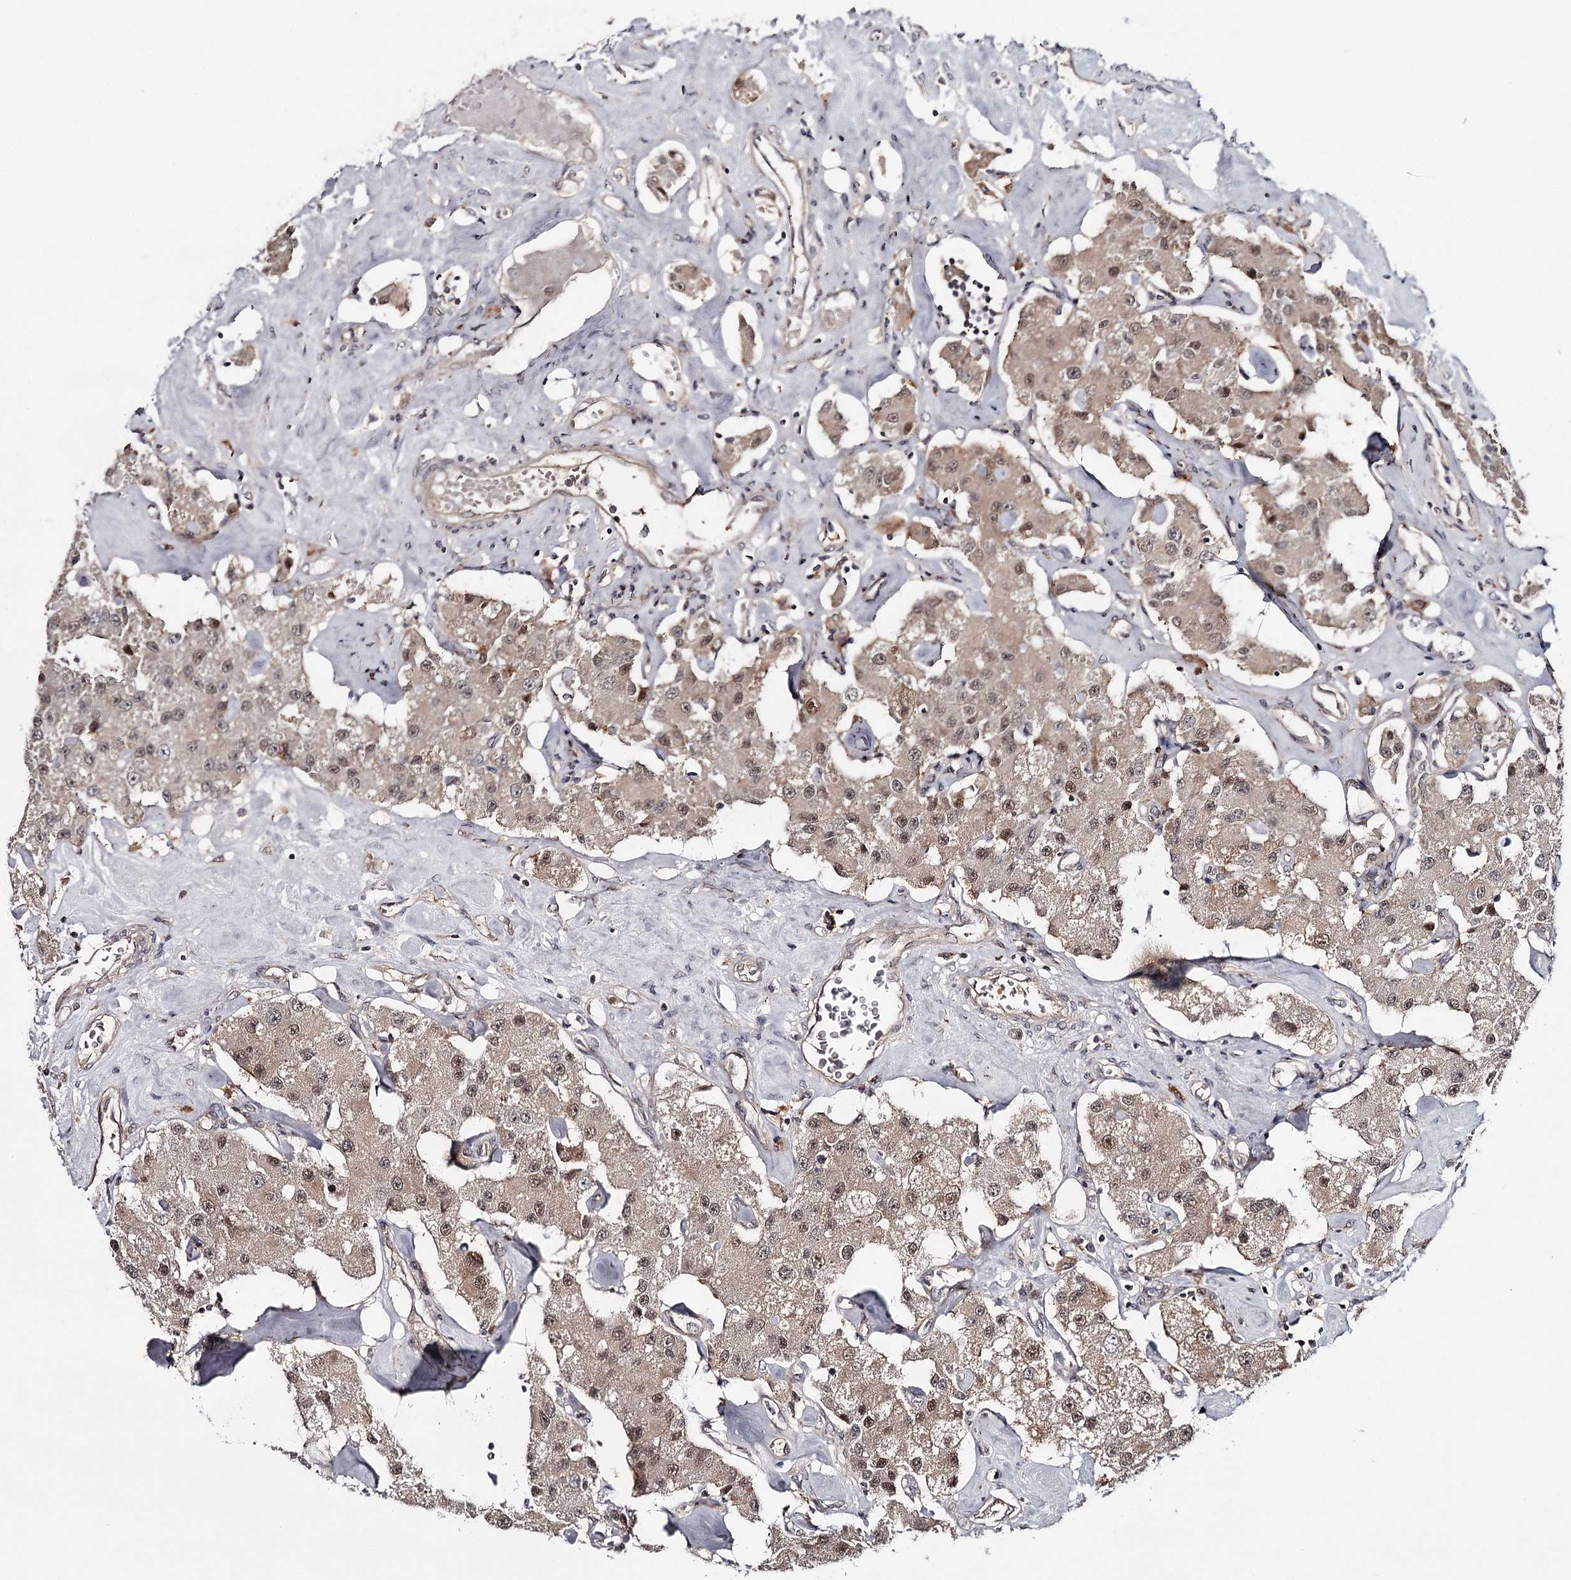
{"staining": {"intensity": "weak", "quantity": "25%-75%", "location": "cytoplasmic/membranous"}, "tissue": "carcinoid", "cell_type": "Tumor cells", "image_type": "cancer", "snomed": [{"axis": "morphology", "description": "Carcinoid, malignant, NOS"}, {"axis": "topography", "description": "Pancreas"}], "caption": "IHC histopathology image of neoplastic tissue: carcinoid (malignant) stained using IHC displays low levels of weak protein expression localized specifically in the cytoplasmic/membranous of tumor cells, appearing as a cytoplasmic/membranous brown color.", "gene": "GTSF1", "patient": {"sex": "male", "age": 41}}